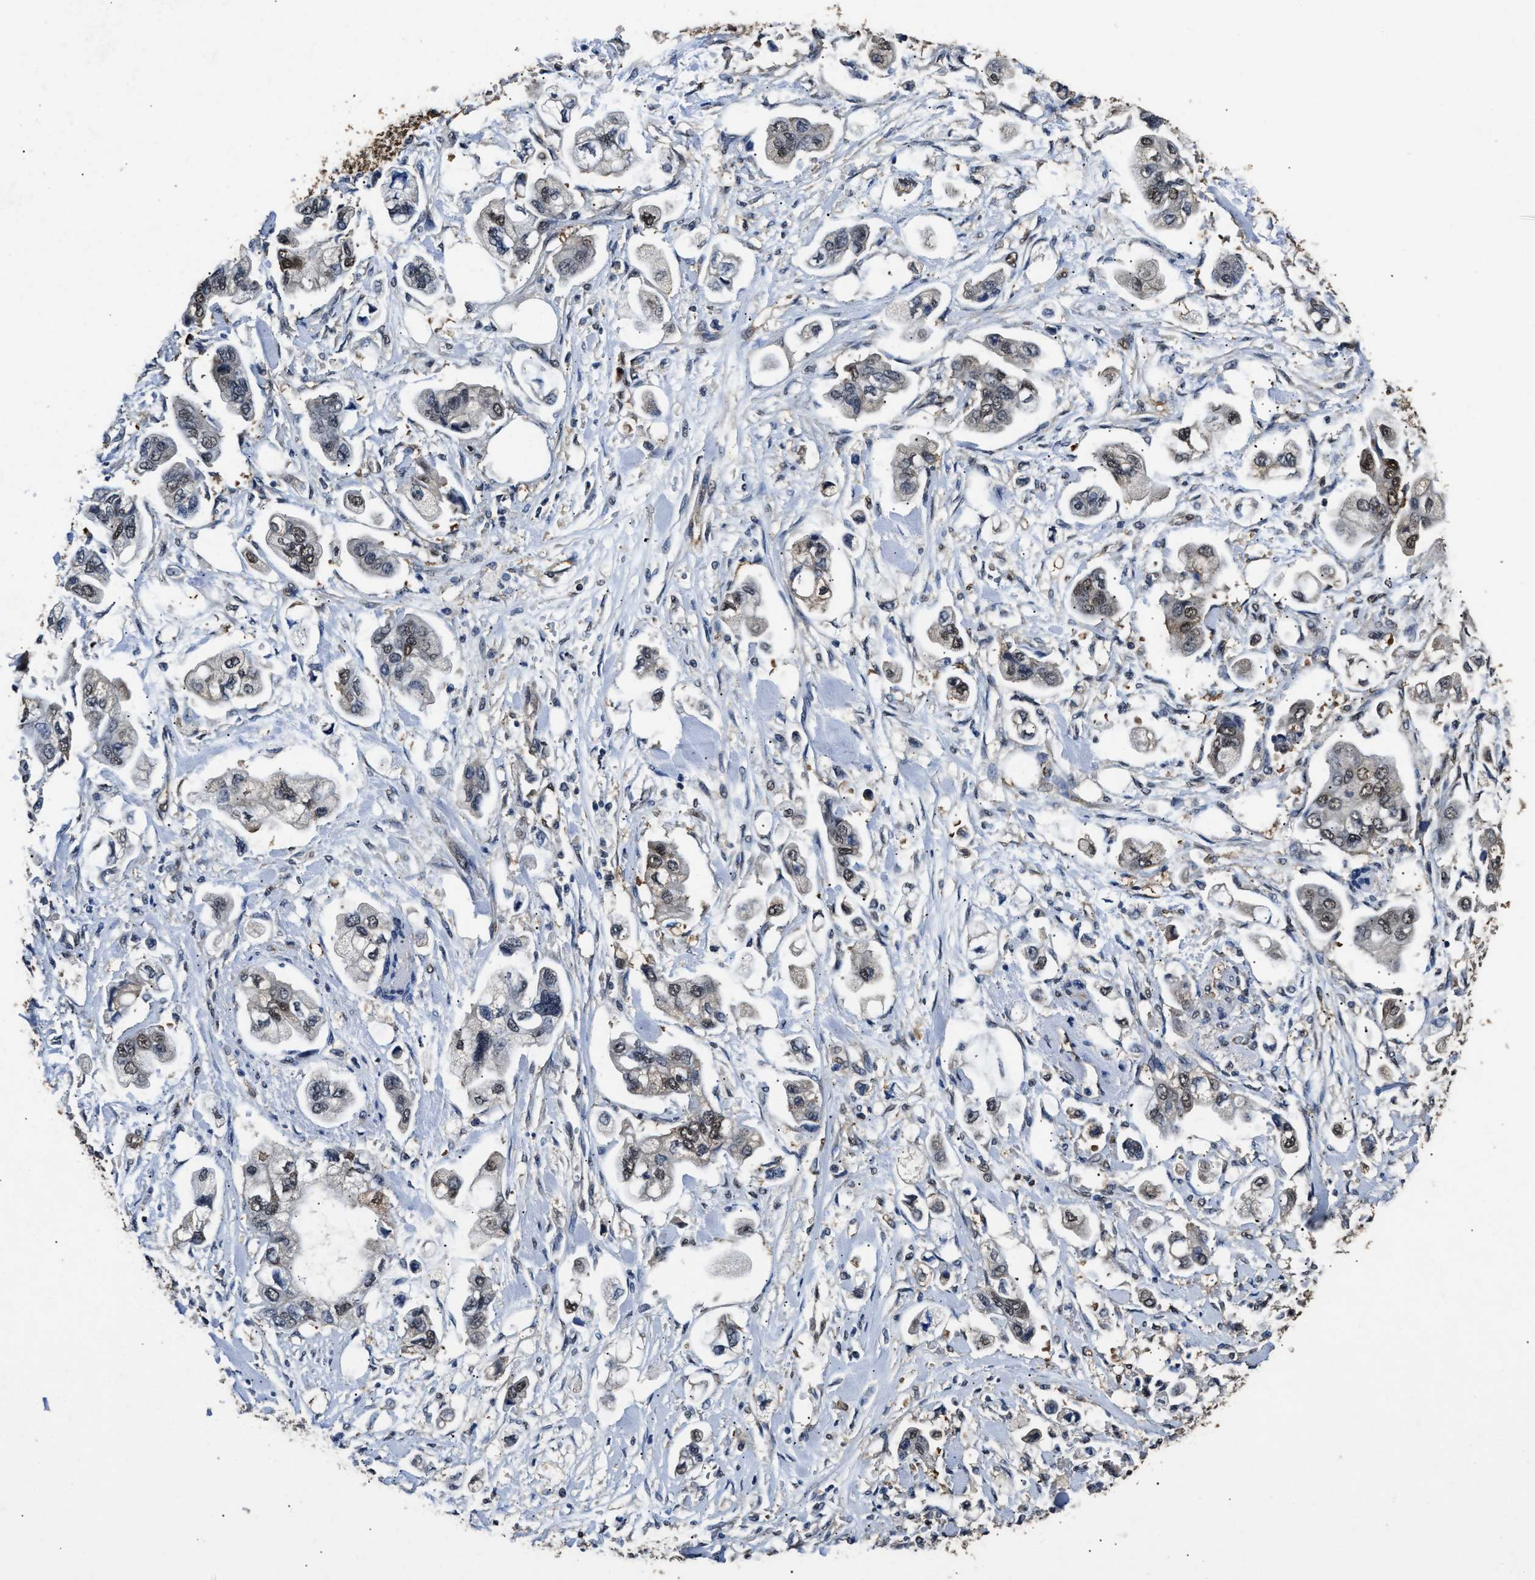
{"staining": {"intensity": "weak", "quantity": ">75%", "location": "nuclear"}, "tissue": "stomach cancer", "cell_type": "Tumor cells", "image_type": "cancer", "snomed": [{"axis": "morphology", "description": "Adenocarcinoma, NOS"}, {"axis": "topography", "description": "Stomach"}], "caption": "Stomach cancer (adenocarcinoma) stained for a protein exhibits weak nuclear positivity in tumor cells. (DAB (3,3'-diaminobenzidine) = brown stain, brightfield microscopy at high magnification).", "gene": "YWHAE", "patient": {"sex": "male", "age": 62}}